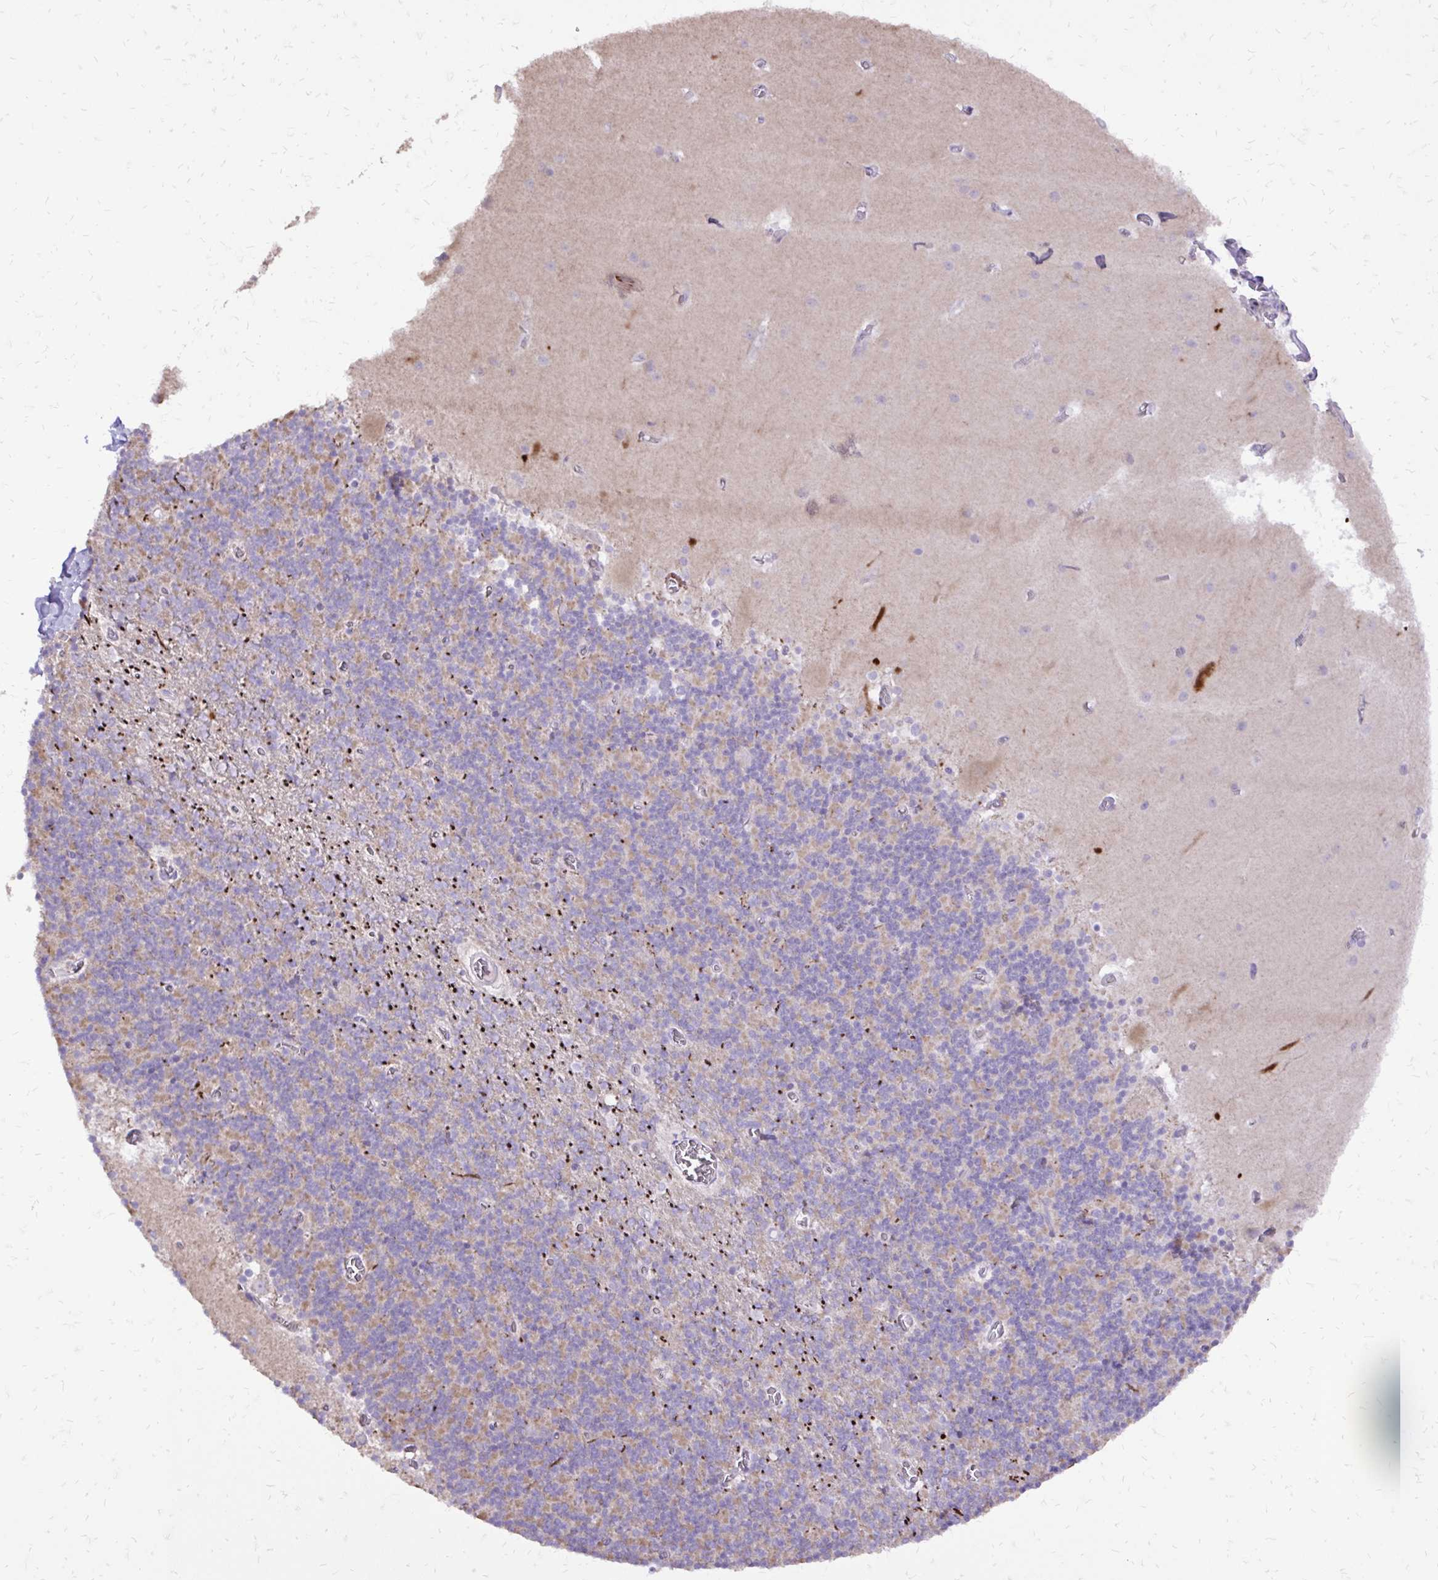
{"staining": {"intensity": "weak", "quantity": "<25%", "location": "cytoplasmic/membranous"}, "tissue": "cerebellum", "cell_type": "Cells in granular layer", "image_type": "normal", "snomed": [{"axis": "morphology", "description": "Normal tissue, NOS"}, {"axis": "topography", "description": "Cerebellum"}], "caption": "DAB immunohistochemical staining of benign human cerebellum shows no significant positivity in cells in granular layer.", "gene": "ABCC3", "patient": {"sex": "male", "age": 70}}